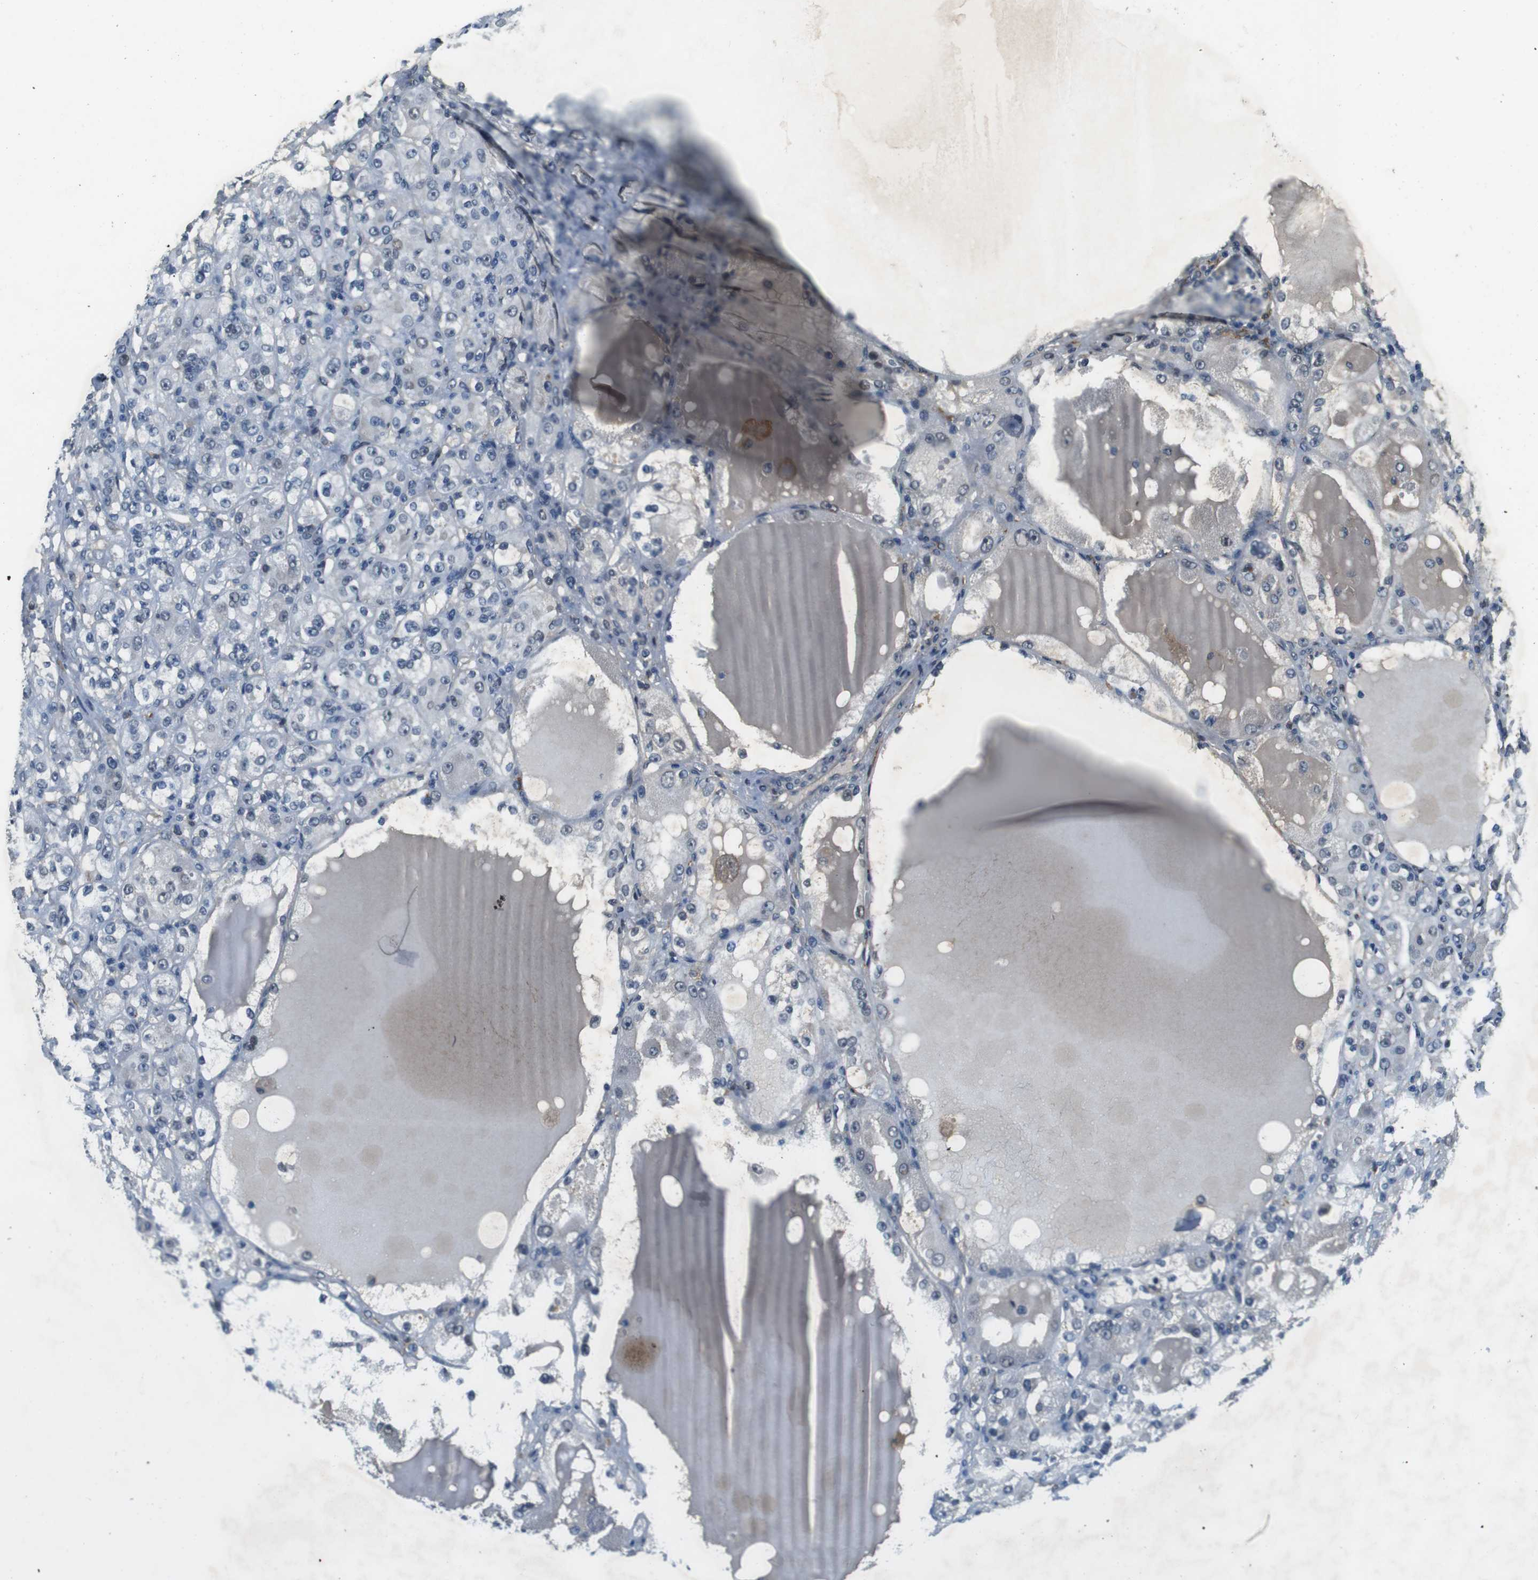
{"staining": {"intensity": "negative", "quantity": "none", "location": "none"}, "tissue": "renal cancer", "cell_type": "Tumor cells", "image_type": "cancer", "snomed": [{"axis": "morphology", "description": "Normal tissue, NOS"}, {"axis": "morphology", "description": "Adenocarcinoma, NOS"}, {"axis": "topography", "description": "Kidney"}], "caption": "High magnification brightfield microscopy of renal cancer (adenocarcinoma) stained with DAB (3,3'-diaminobenzidine) (brown) and counterstained with hematoxylin (blue): tumor cells show no significant expression.", "gene": "CD163L1", "patient": {"sex": "male", "age": 61}}